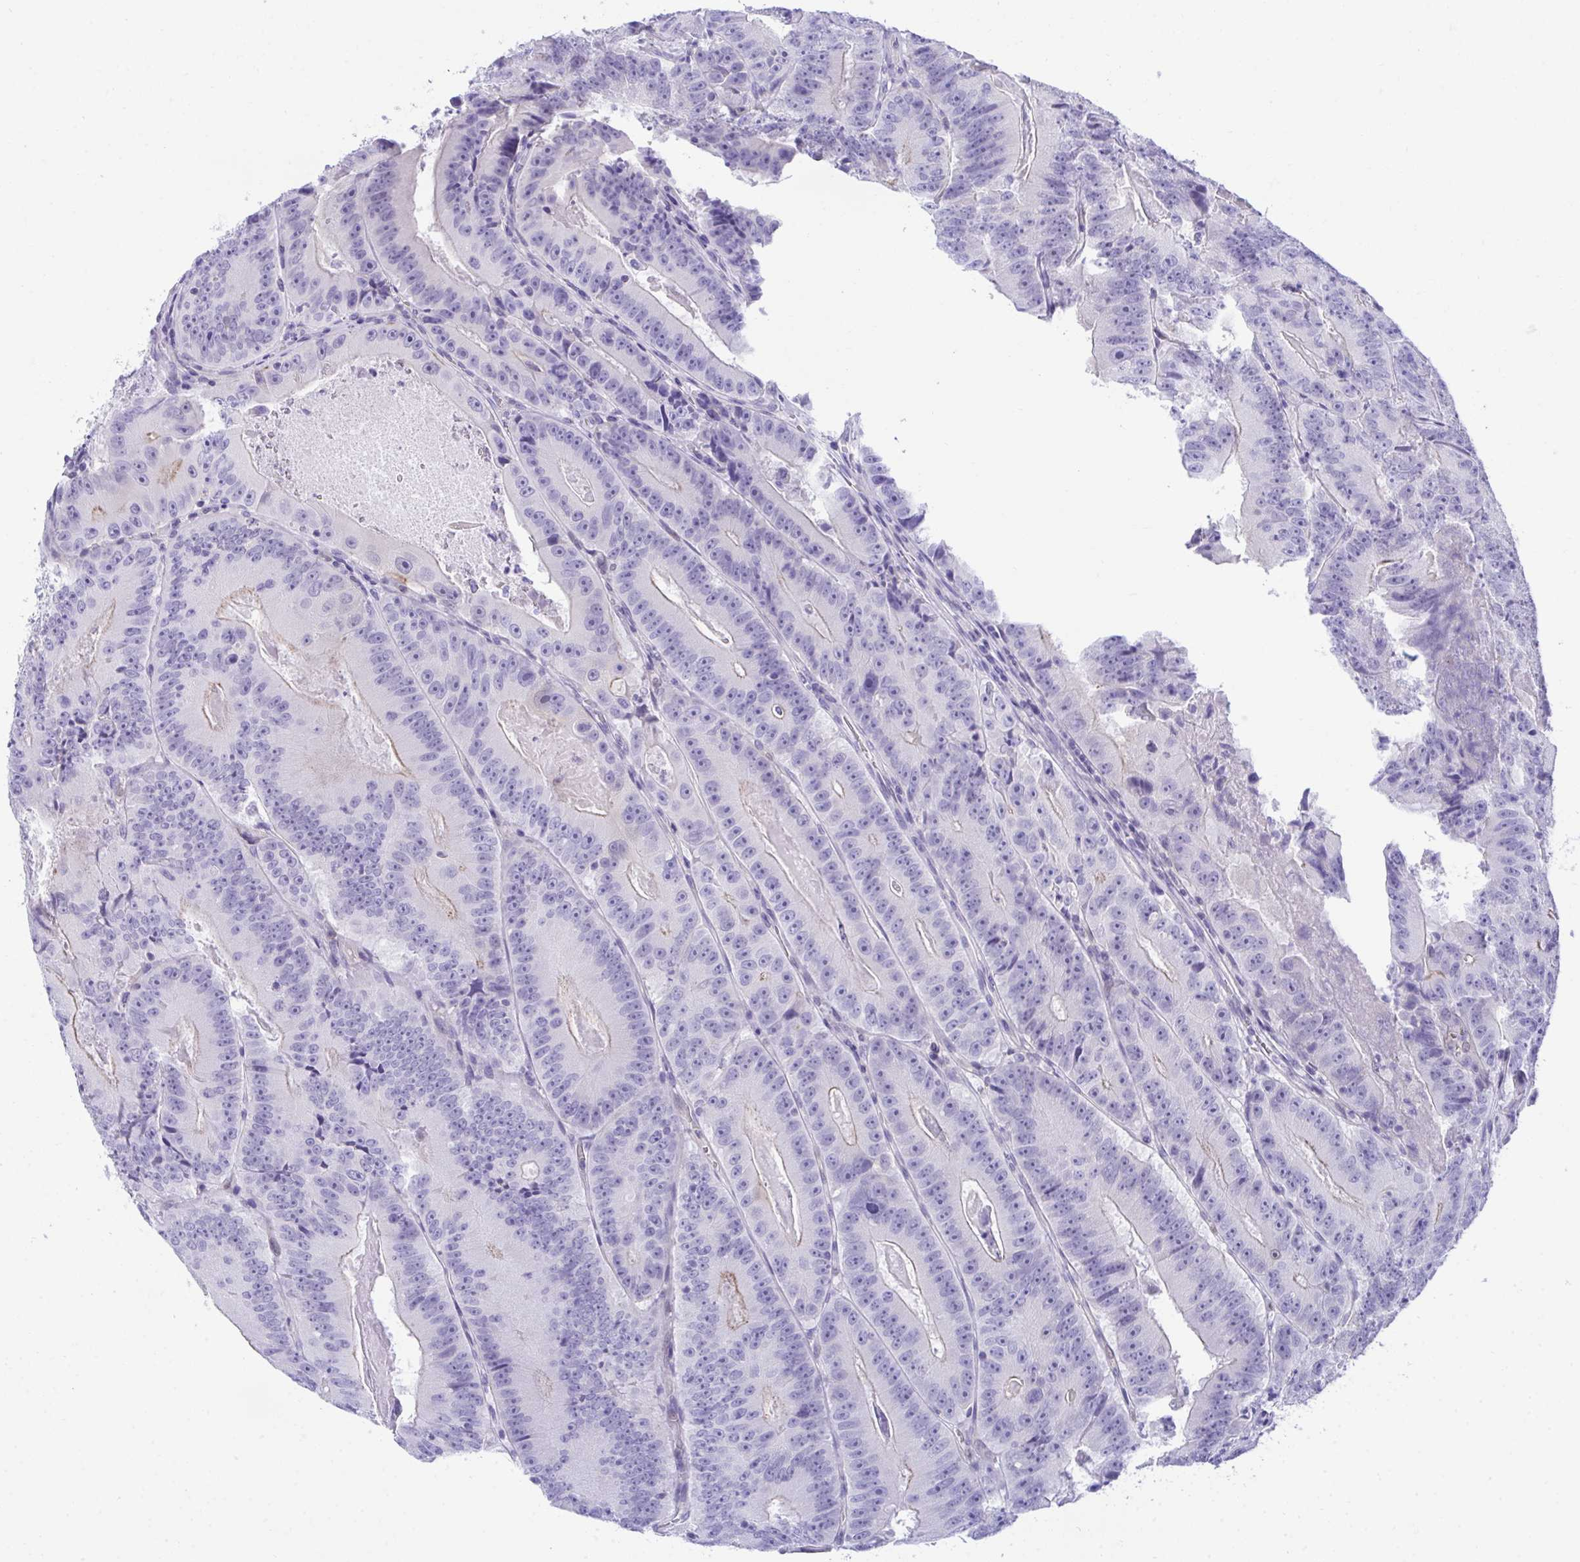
{"staining": {"intensity": "negative", "quantity": "none", "location": "none"}, "tissue": "colorectal cancer", "cell_type": "Tumor cells", "image_type": "cancer", "snomed": [{"axis": "morphology", "description": "Adenocarcinoma, NOS"}, {"axis": "topography", "description": "Colon"}], "caption": "Tumor cells show no significant protein staining in adenocarcinoma (colorectal). Brightfield microscopy of immunohistochemistry stained with DAB (brown) and hematoxylin (blue), captured at high magnification.", "gene": "PGM2L1", "patient": {"sex": "female", "age": 86}}